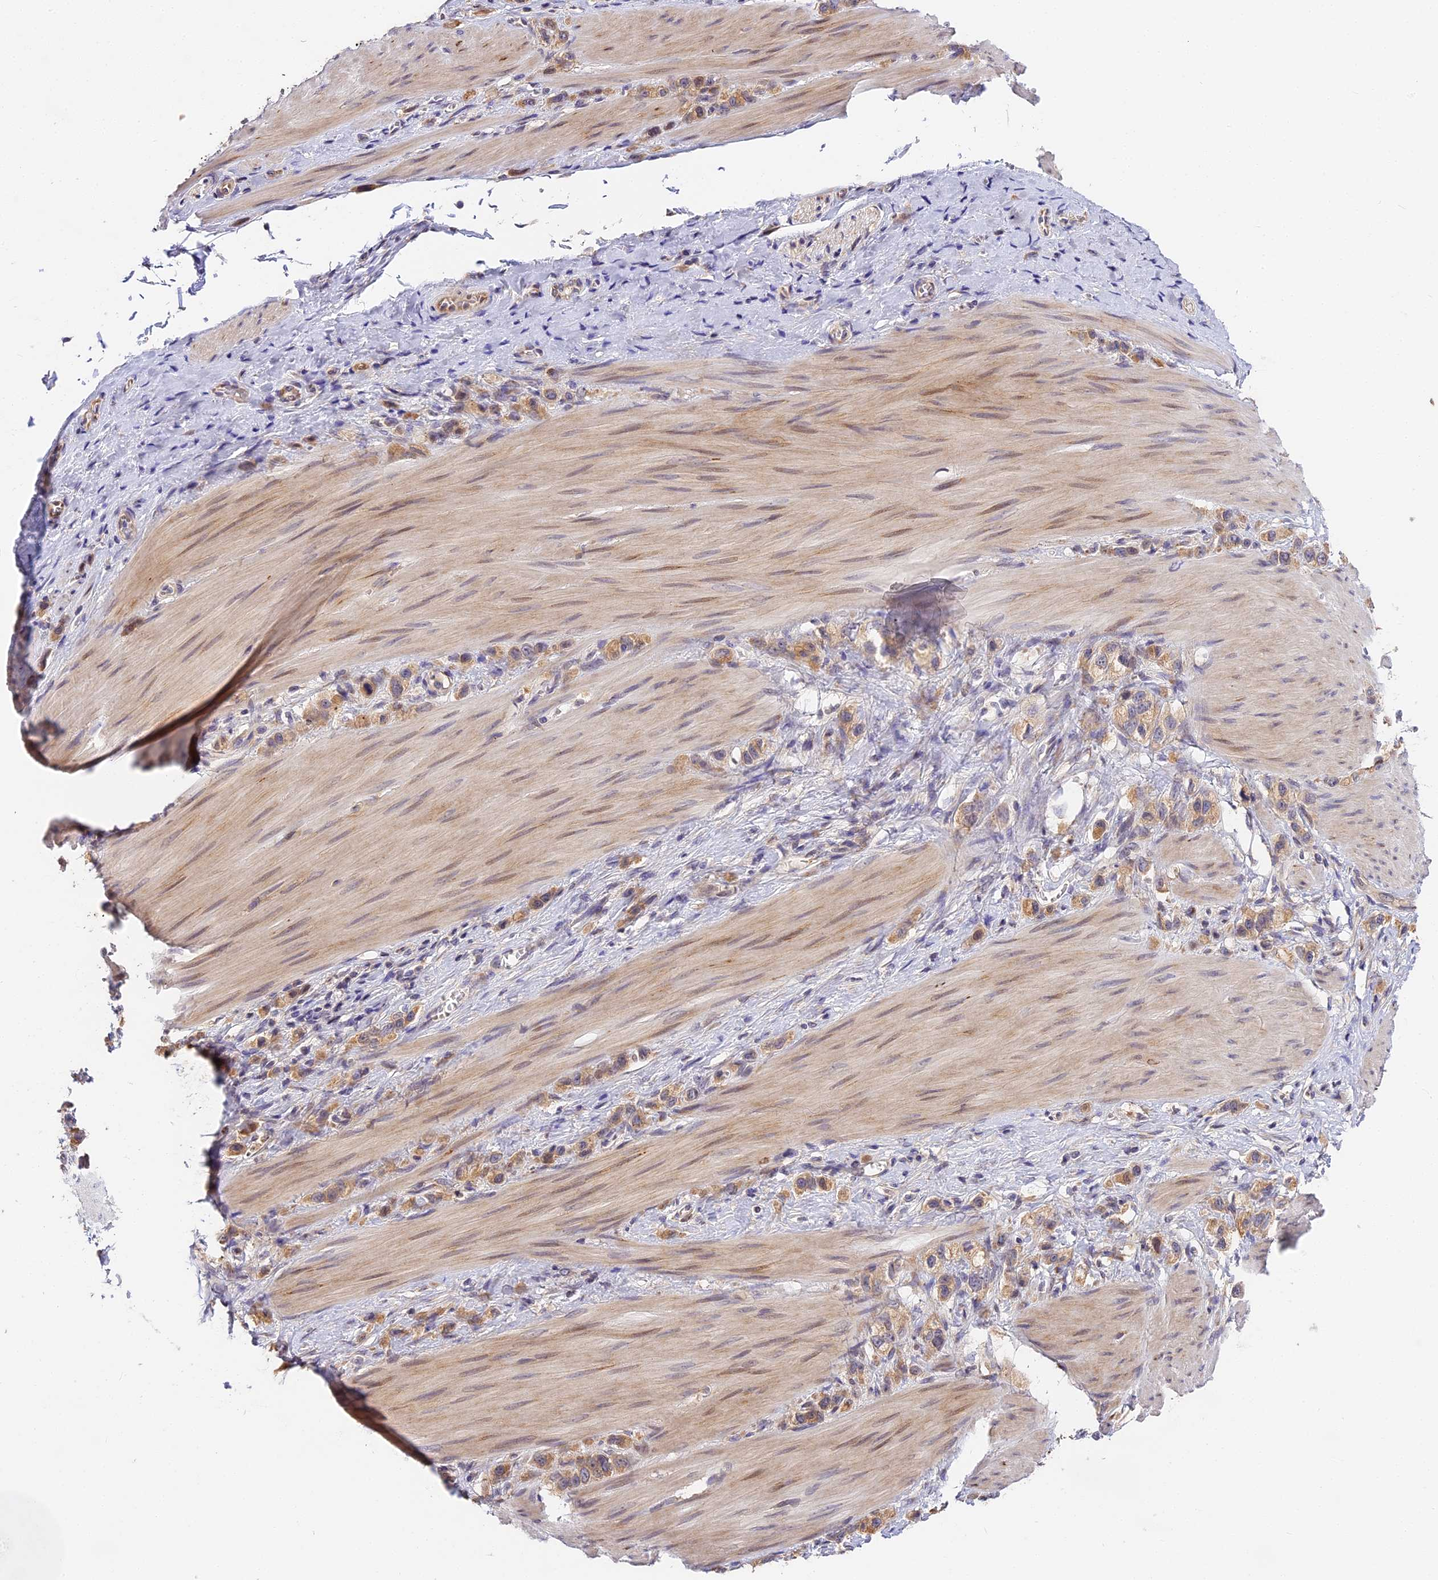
{"staining": {"intensity": "moderate", "quantity": ">75%", "location": "cytoplasmic/membranous"}, "tissue": "stomach cancer", "cell_type": "Tumor cells", "image_type": "cancer", "snomed": [{"axis": "morphology", "description": "Adenocarcinoma, NOS"}, {"axis": "topography", "description": "Stomach"}], "caption": "A medium amount of moderate cytoplasmic/membranous expression is seen in about >75% of tumor cells in stomach cancer tissue.", "gene": "BSCL2", "patient": {"sex": "female", "age": 65}}